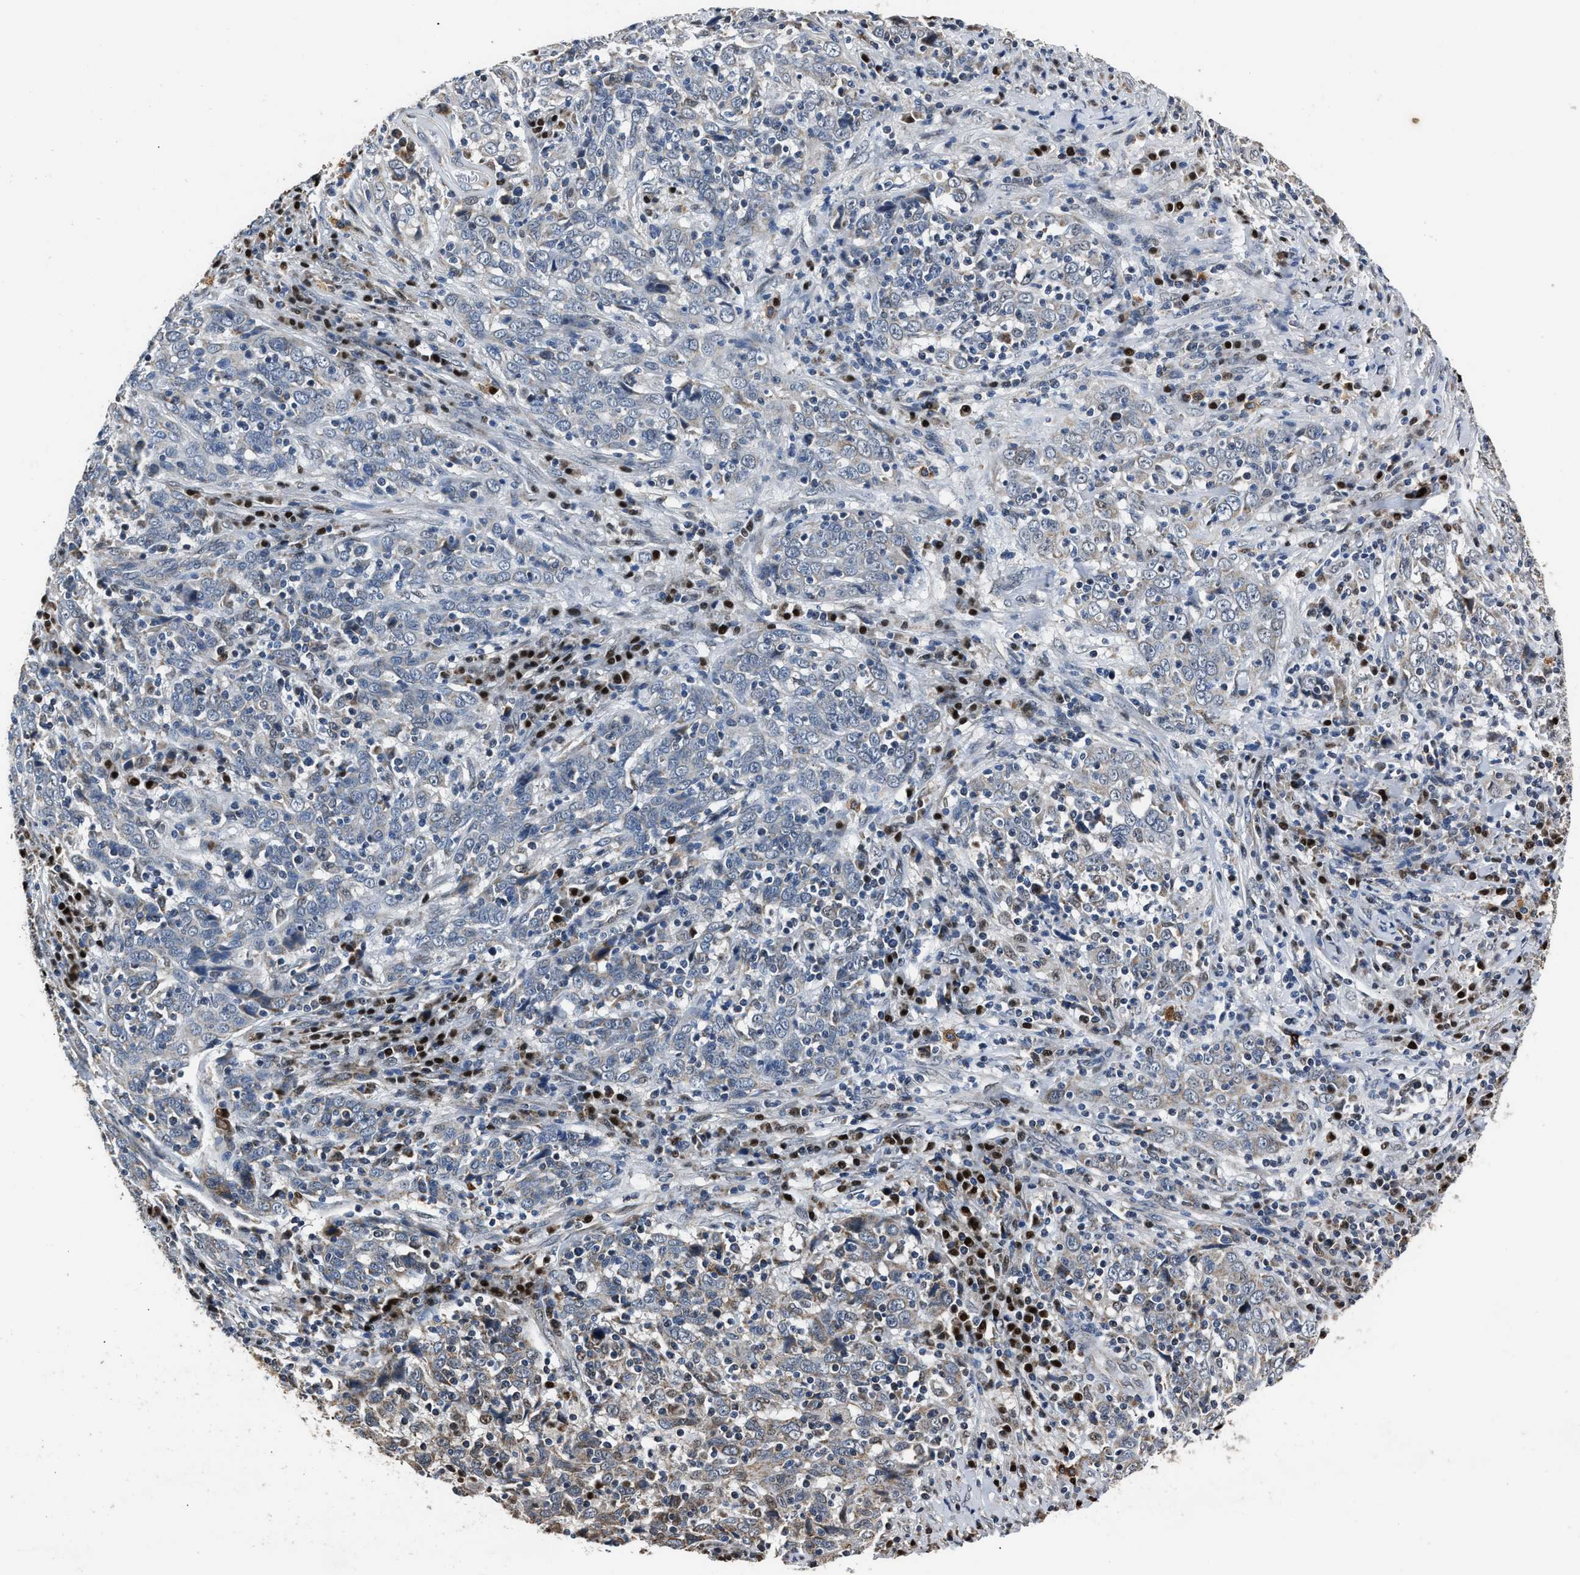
{"staining": {"intensity": "weak", "quantity": "<25%", "location": "cytoplasmic/membranous"}, "tissue": "cervical cancer", "cell_type": "Tumor cells", "image_type": "cancer", "snomed": [{"axis": "morphology", "description": "Squamous cell carcinoma, NOS"}, {"axis": "topography", "description": "Cervix"}], "caption": "This is an immunohistochemistry photomicrograph of cervical squamous cell carcinoma. There is no staining in tumor cells.", "gene": "NSUN5", "patient": {"sex": "female", "age": 46}}